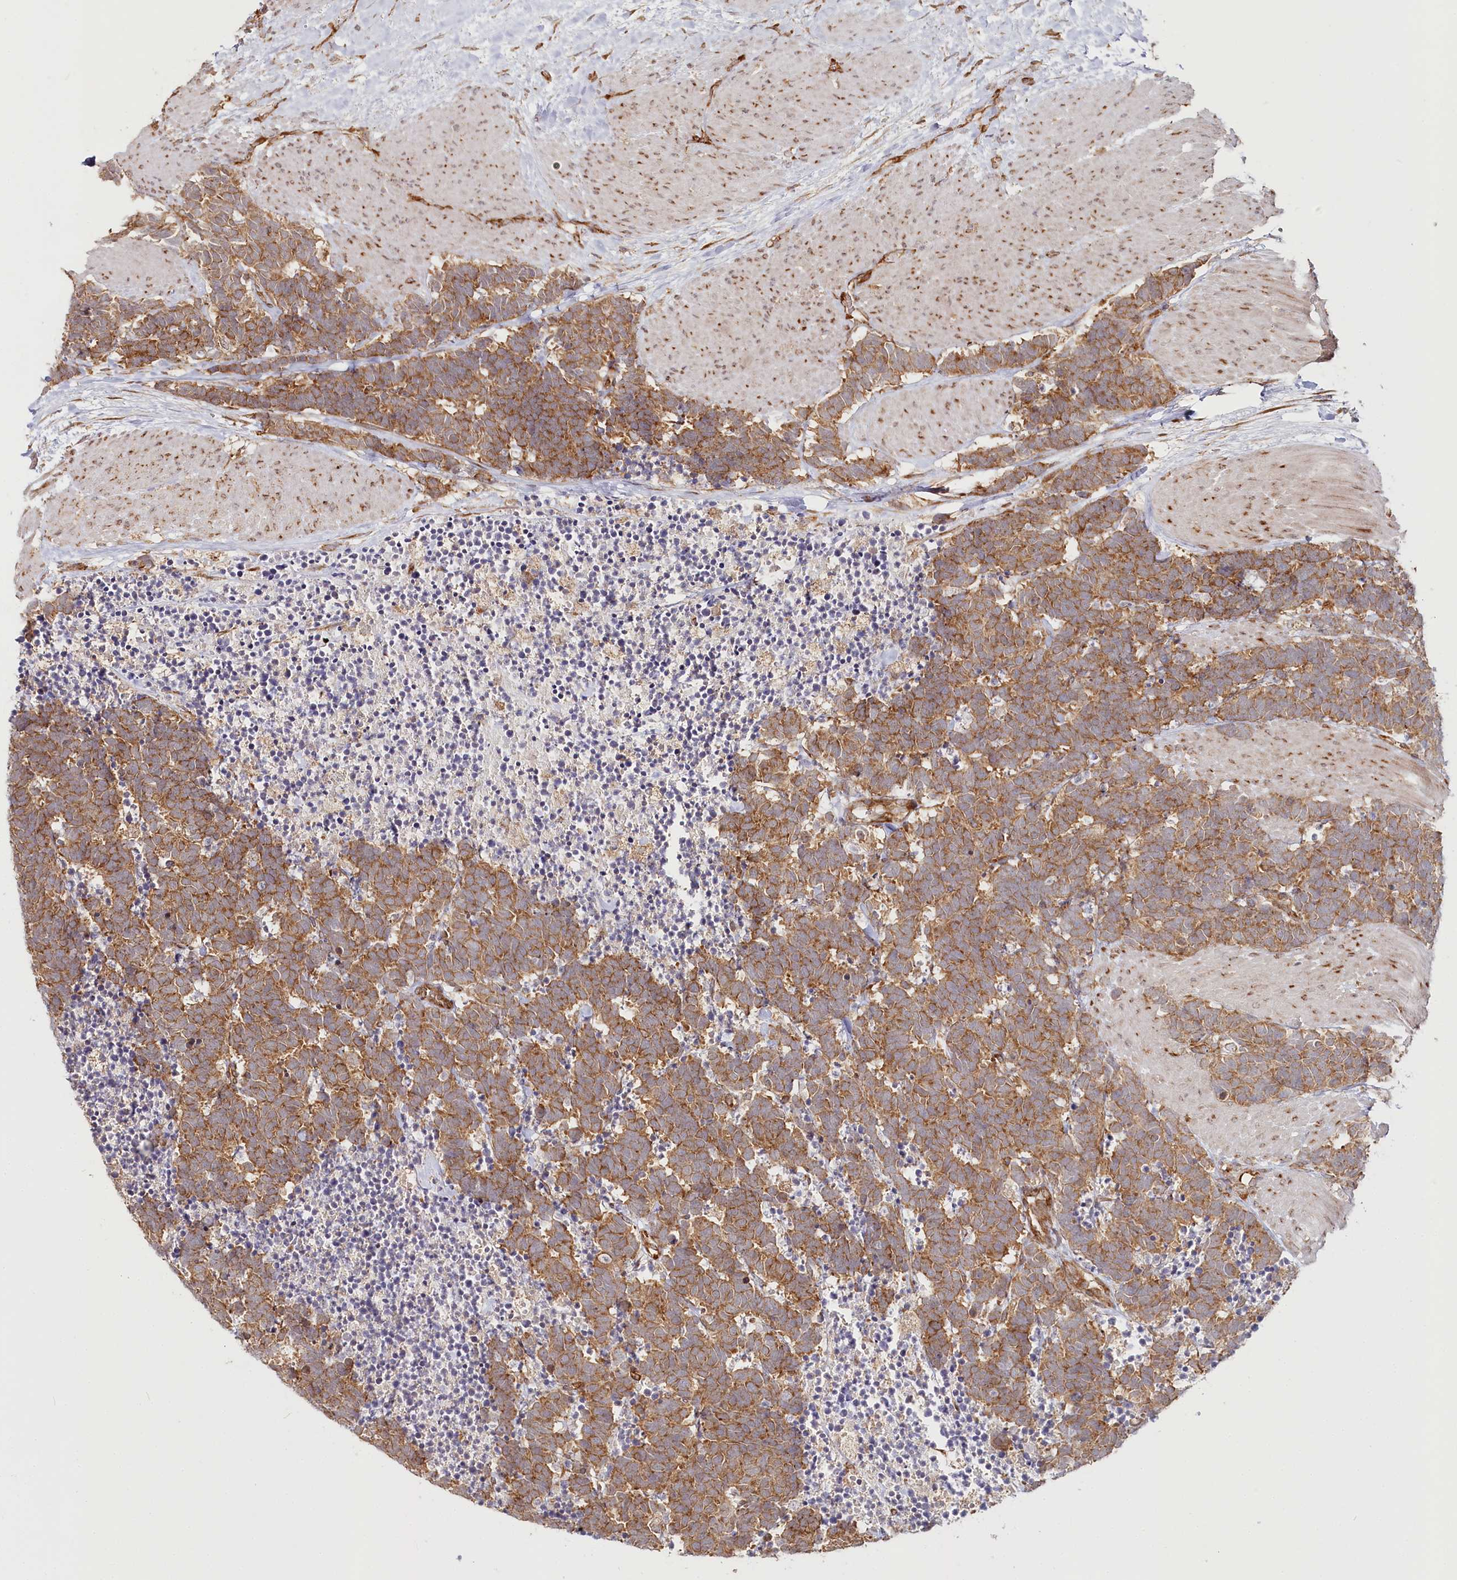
{"staining": {"intensity": "moderate", "quantity": ">75%", "location": "cytoplasmic/membranous"}, "tissue": "carcinoid", "cell_type": "Tumor cells", "image_type": "cancer", "snomed": [{"axis": "morphology", "description": "Carcinoma, NOS"}, {"axis": "morphology", "description": "Carcinoid, malignant, NOS"}, {"axis": "topography", "description": "Urinary bladder"}], "caption": "High-power microscopy captured an IHC image of carcinoid (malignant), revealing moderate cytoplasmic/membranous positivity in about >75% of tumor cells.", "gene": "OTUD4", "patient": {"sex": "male", "age": 57}}